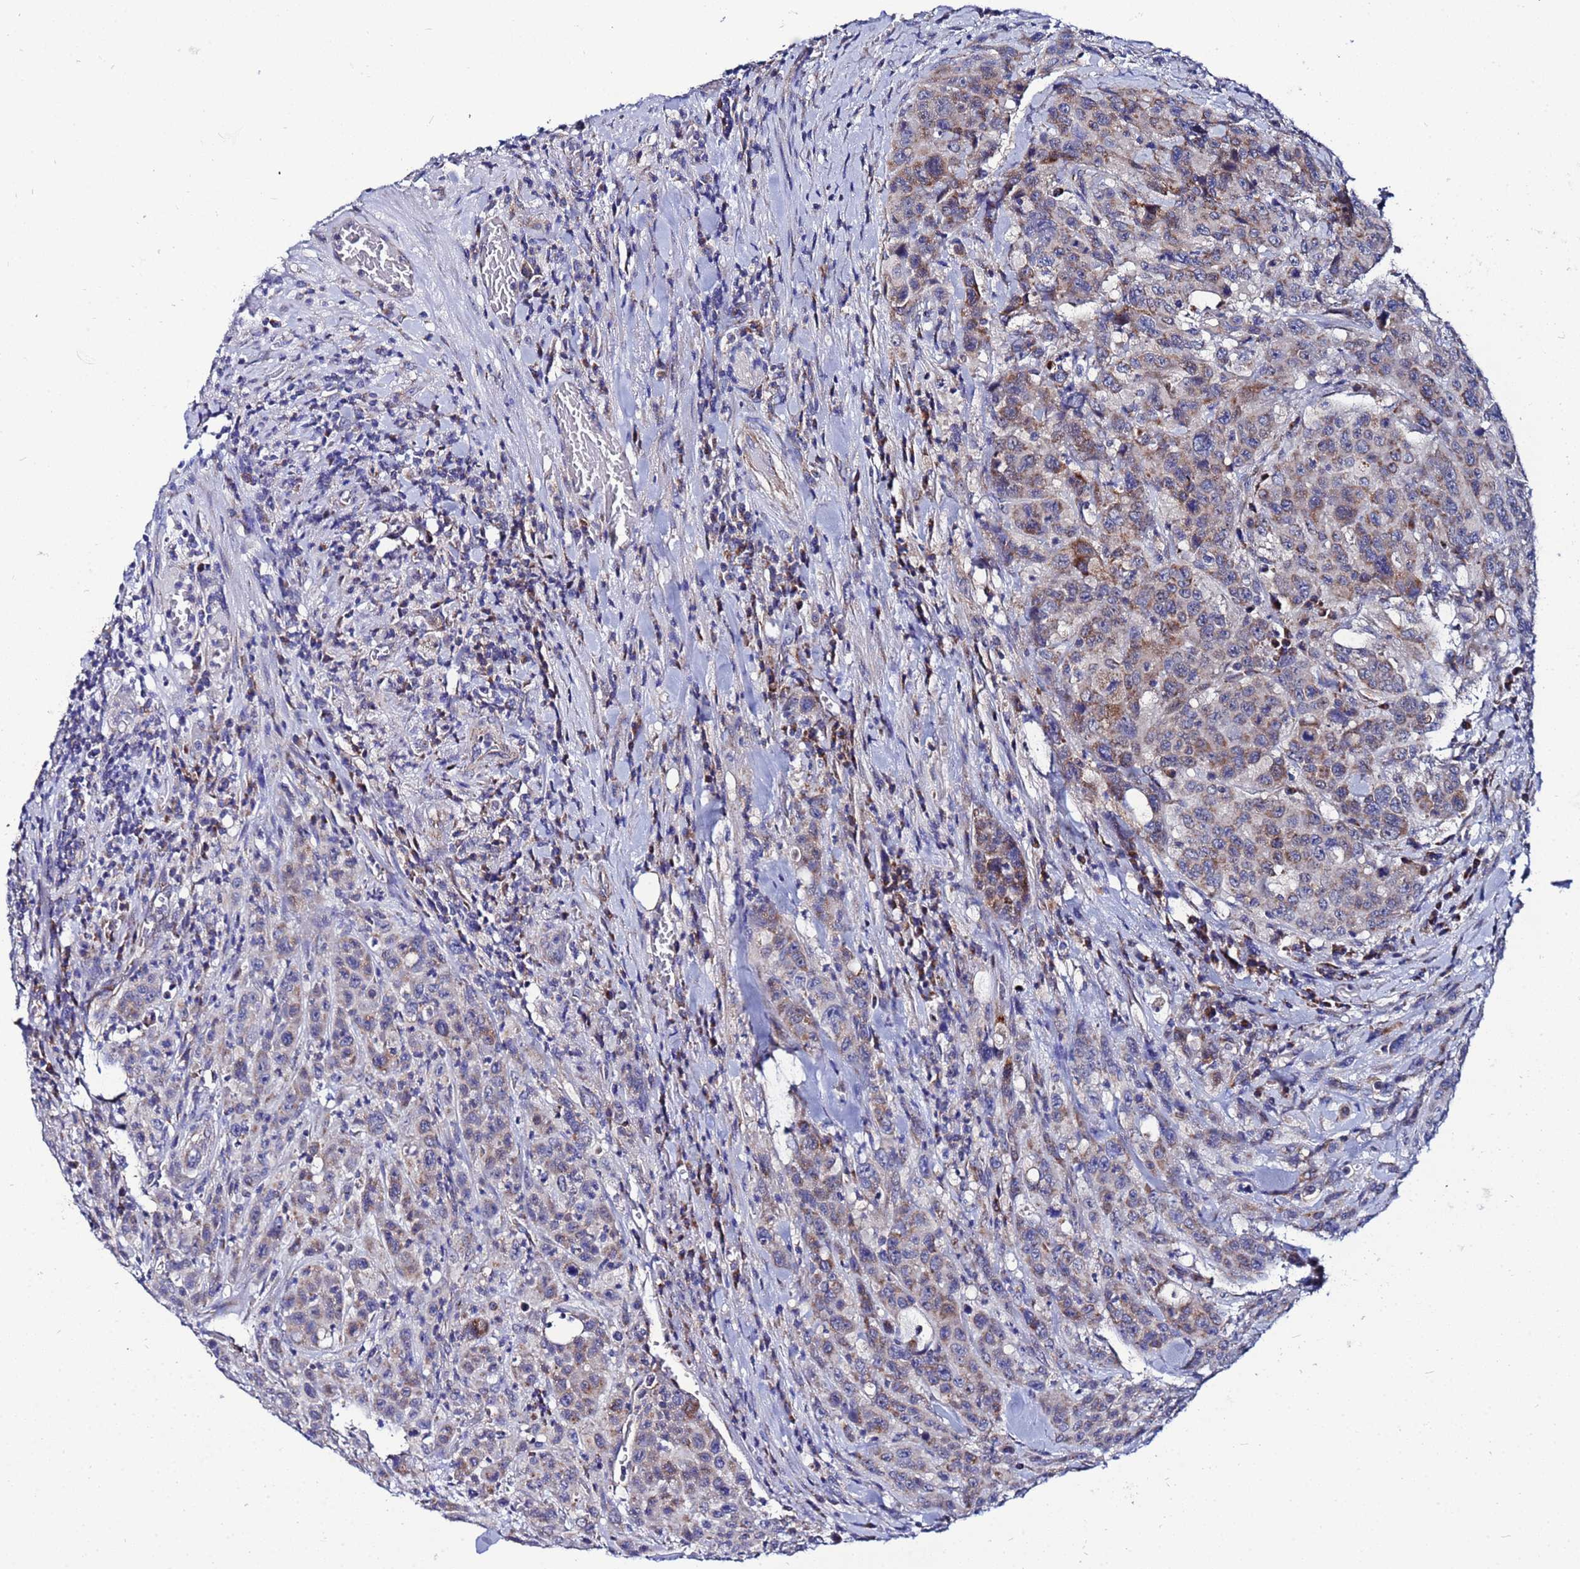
{"staining": {"intensity": "moderate", "quantity": "25%-75%", "location": "cytoplasmic/membranous"}, "tissue": "colorectal cancer", "cell_type": "Tumor cells", "image_type": "cancer", "snomed": [{"axis": "morphology", "description": "Adenocarcinoma, NOS"}, {"axis": "topography", "description": "Colon"}], "caption": "High-power microscopy captured an immunohistochemistry (IHC) micrograph of adenocarcinoma (colorectal), revealing moderate cytoplasmic/membranous positivity in about 25%-75% of tumor cells. (brown staining indicates protein expression, while blue staining denotes nuclei).", "gene": "FAHD2A", "patient": {"sex": "male", "age": 62}}